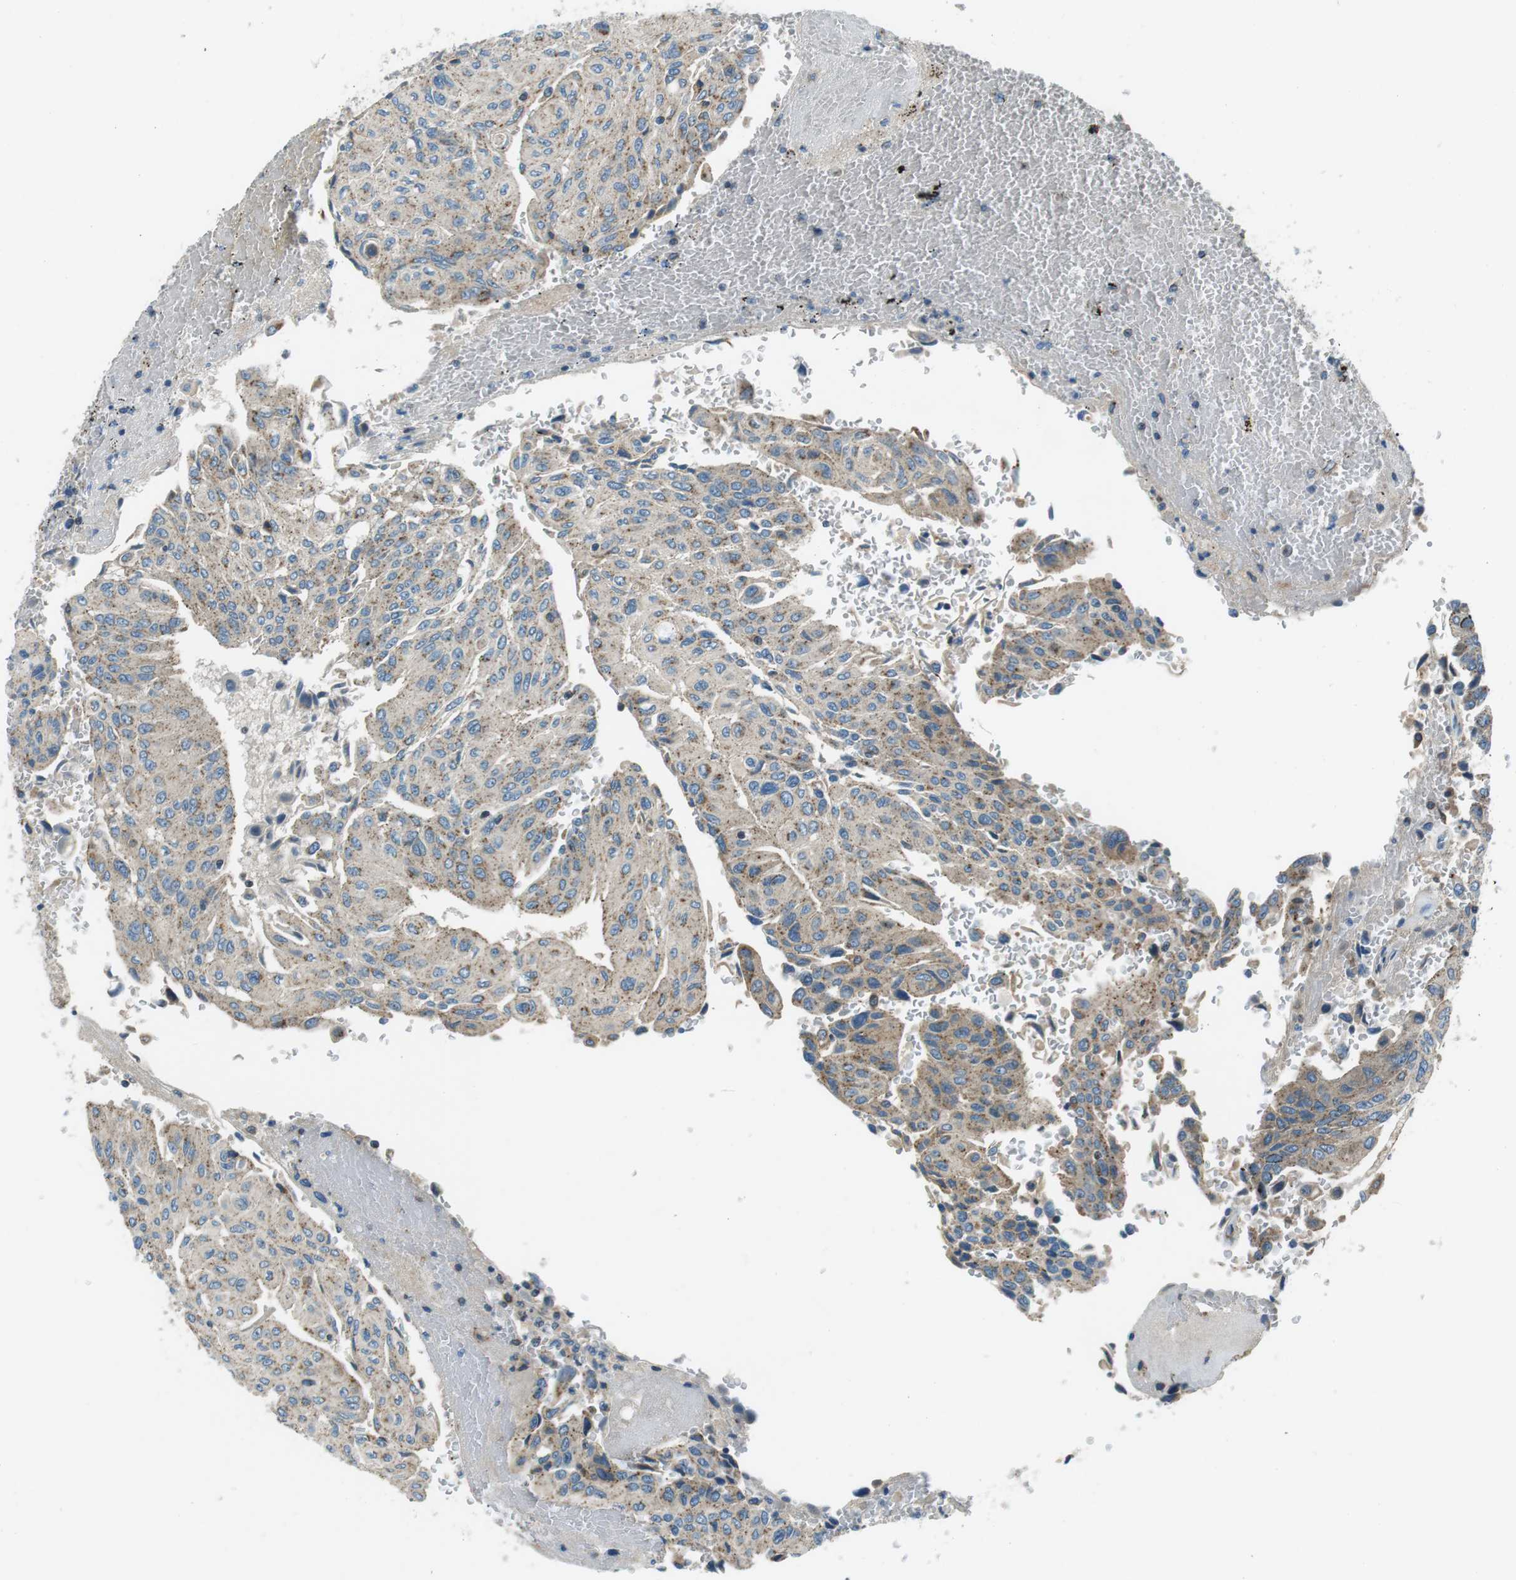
{"staining": {"intensity": "weak", "quantity": "25%-75%", "location": "cytoplasmic/membranous"}, "tissue": "urothelial cancer", "cell_type": "Tumor cells", "image_type": "cancer", "snomed": [{"axis": "morphology", "description": "Urothelial carcinoma, High grade"}, {"axis": "topography", "description": "Urinary bladder"}], "caption": "Protein analysis of urothelial cancer tissue reveals weak cytoplasmic/membranous expression in about 25%-75% of tumor cells.", "gene": "FAM3B", "patient": {"sex": "male", "age": 66}}